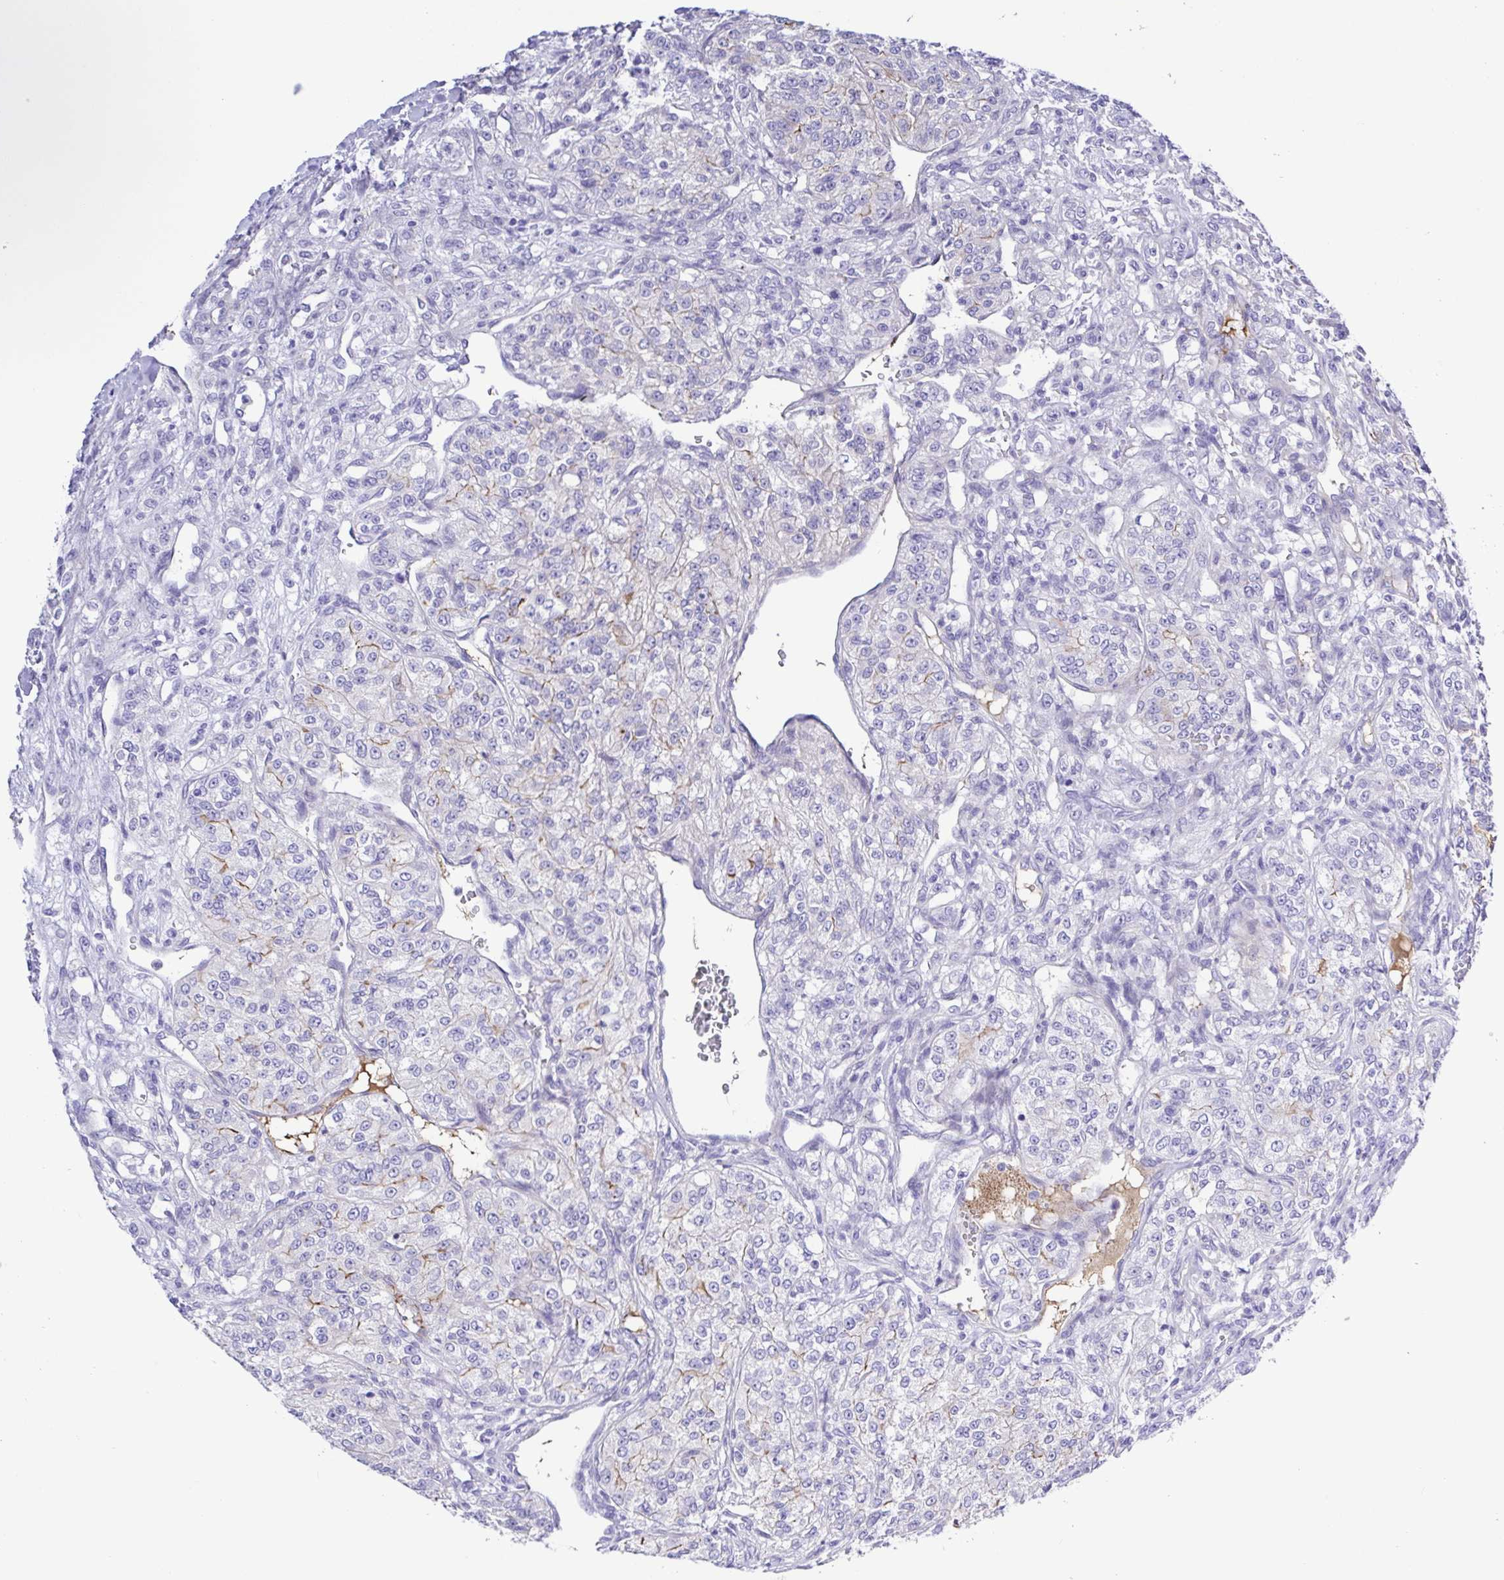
{"staining": {"intensity": "negative", "quantity": "none", "location": "none"}, "tissue": "renal cancer", "cell_type": "Tumor cells", "image_type": "cancer", "snomed": [{"axis": "morphology", "description": "Adenocarcinoma, NOS"}, {"axis": "topography", "description": "Kidney"}], "caption": "Tumor cells show no significant protein staining in renal cancer (adenocarcinoma).", "gene": "GABBR2", "patient": {"sex": "female", "age": 63}}